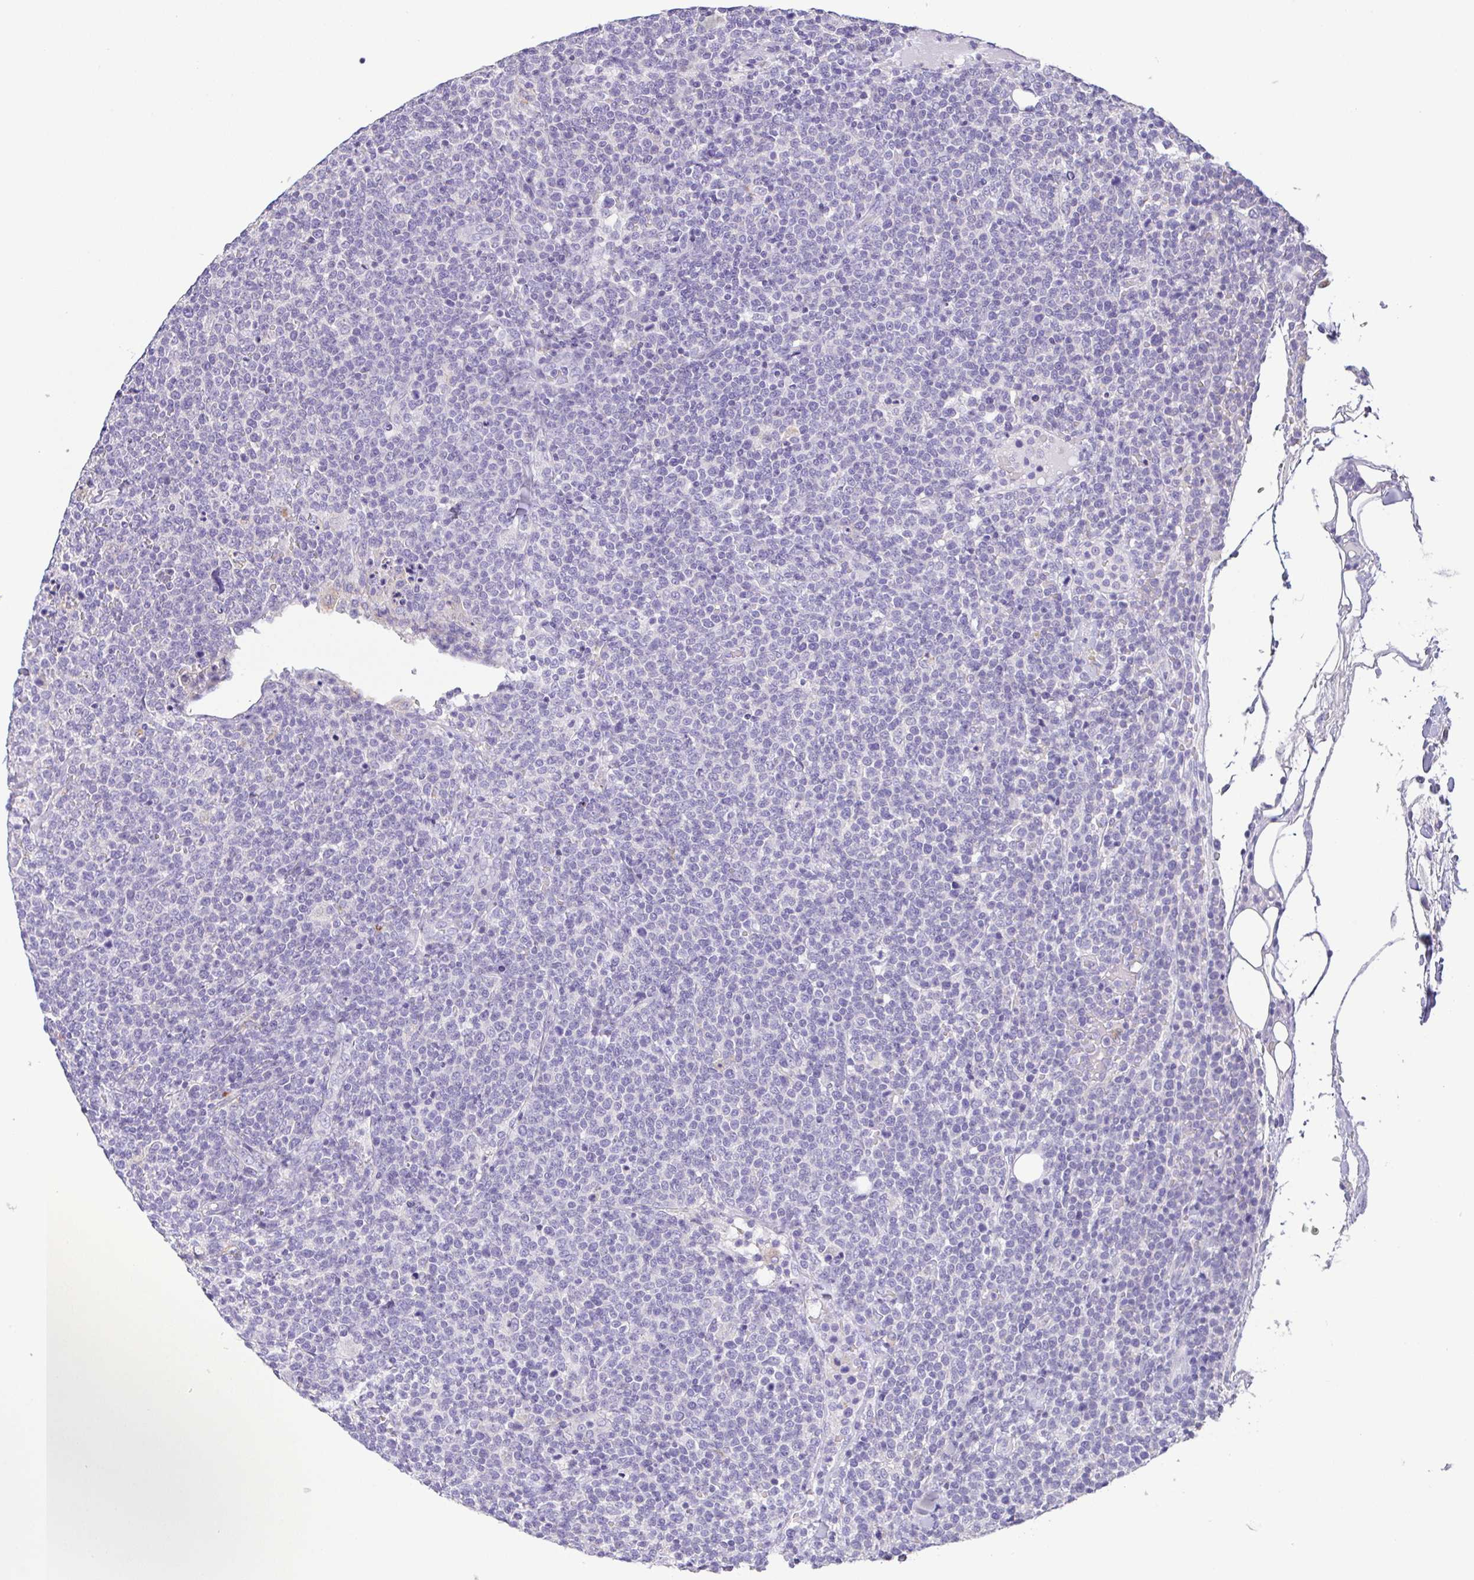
{"staining": {"intensity": "negative", "quantity": "none", "location": "none"}, "tissue": "lymphoma", "cell_type": "Tumor cells", "image_type": "cancer", "snomed": [{"axis": "morphology", "description": "Malignant lymphoma, non-Hodgkin's type, High grade"}, {"axis": "topography", "description": "Lymph node"}], "caption": "A micrograph of human high-grade malignant lymphoma, non-Hodgkin's type is negative for staining in tumor cells.", "gene": "PKDREJ", "patient": {"sex": "male", "age": 61}}